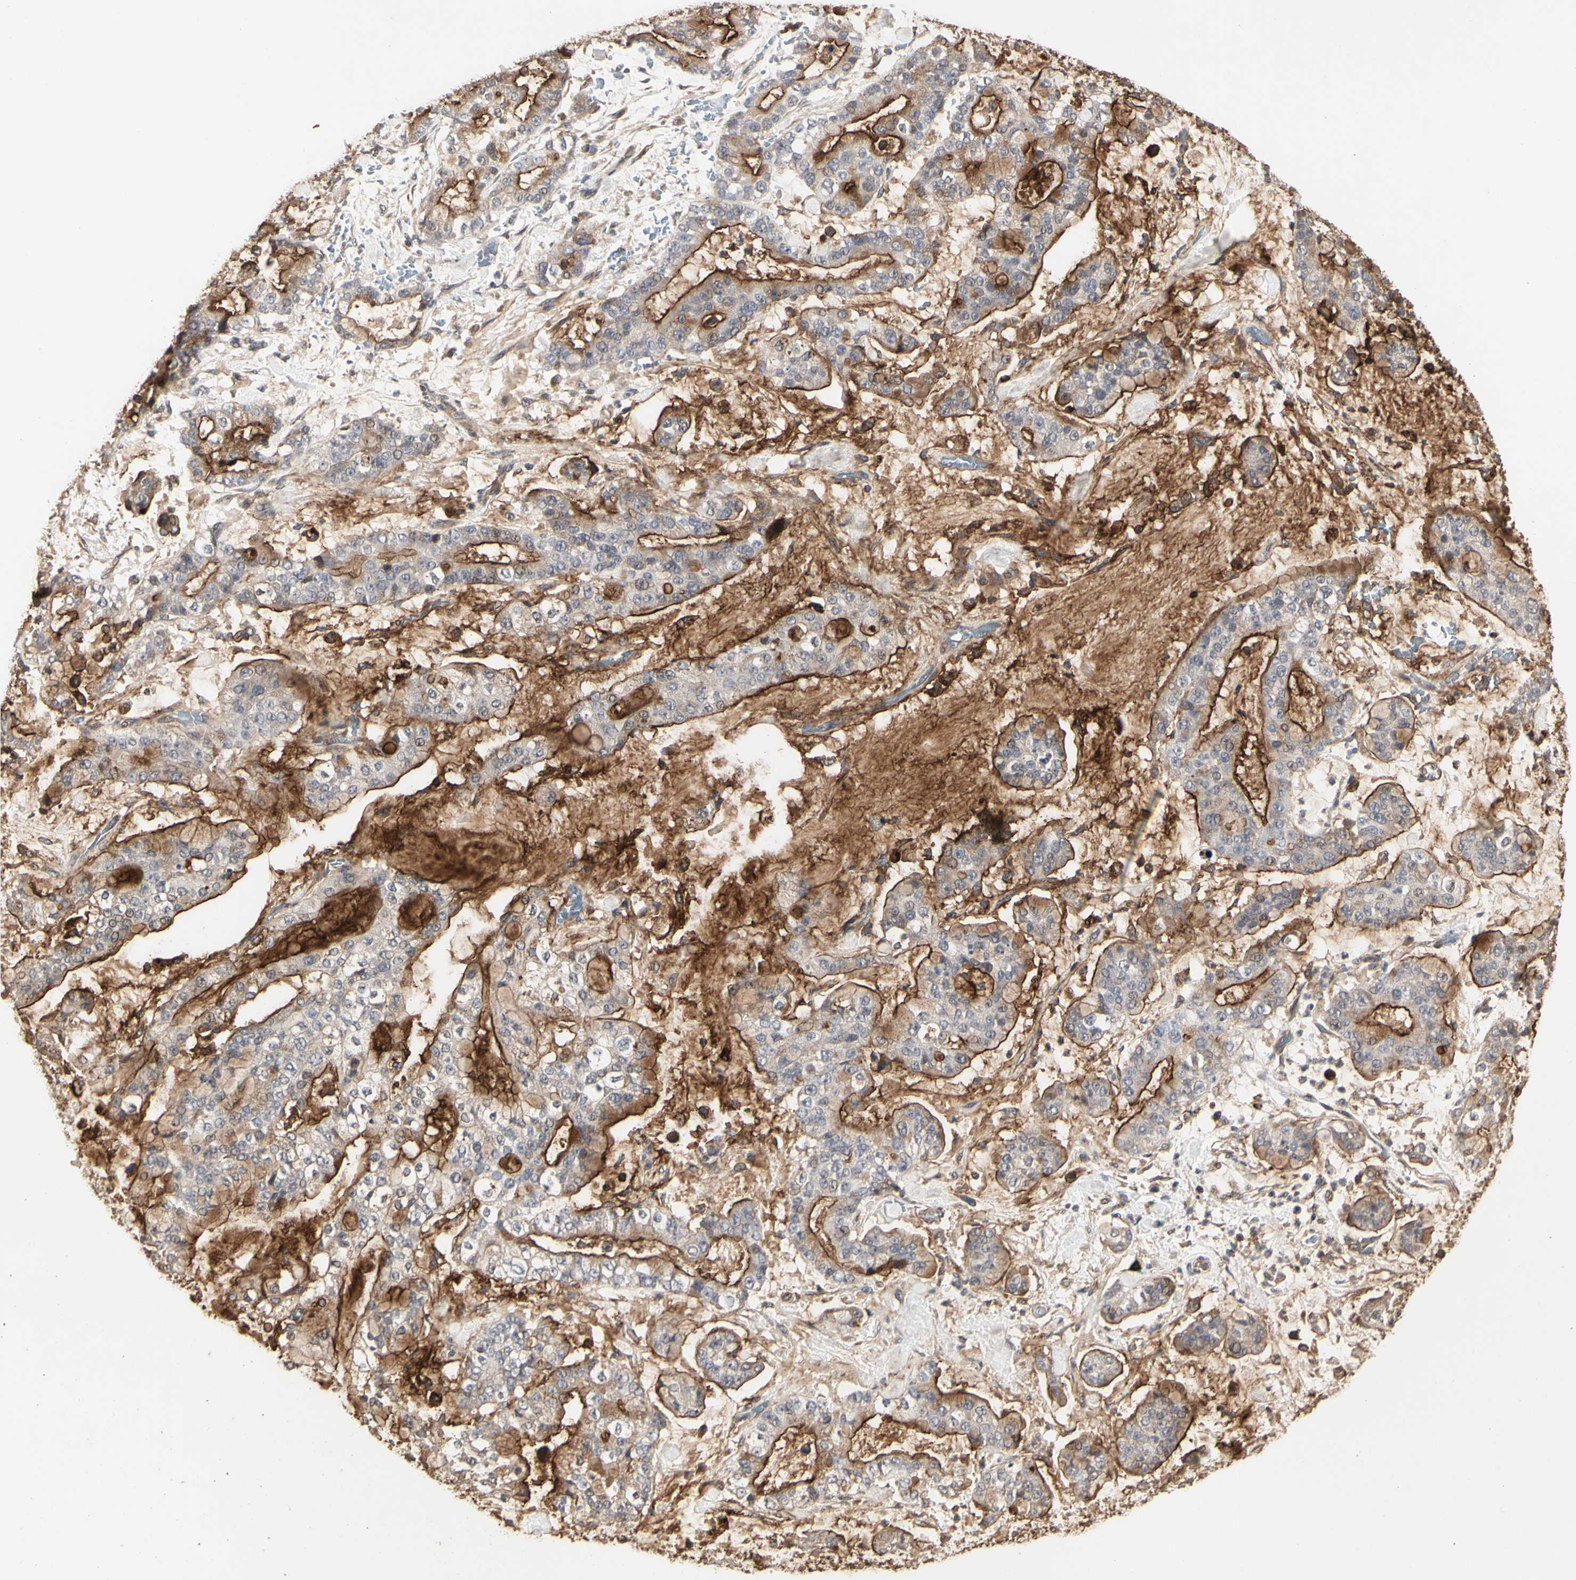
{"staining": {"intensity": "strong", "quantity": ">75%", "location": "cytoplasmic/membranous"}, "tissue": "stomach cancer", "cell_type": "Tumor cells", "image_type": "cancer", "snomed": [{"axis": "morphology", "description": "Normal tissue, NOS"}, {"axis": "morphology", "description": "Adenocarcinoma, NOS"}, {"axis": "topography", "description": "Stomach, upper"}, {"axis": "topography", "description": "Stomach"}], "caption": "High-magnification brightfield microscopy of stomach cancer (adenocarcinoma) stained with DAB (3,3'-diaminobenzidine) (brown) and counterstained with hematoxylin (blue). tumor cells exhibit strong cytoplasmic/membranous expression is appreciated in about>75% of cells. Using DAB (3,3'-diaminobenzidine) (brown) and hematoxylin (blue) stains, captured at high magnification using brightfield microscopy.", "gene": "TAOK1", "patient": {"sex": "male", "age": 76}}